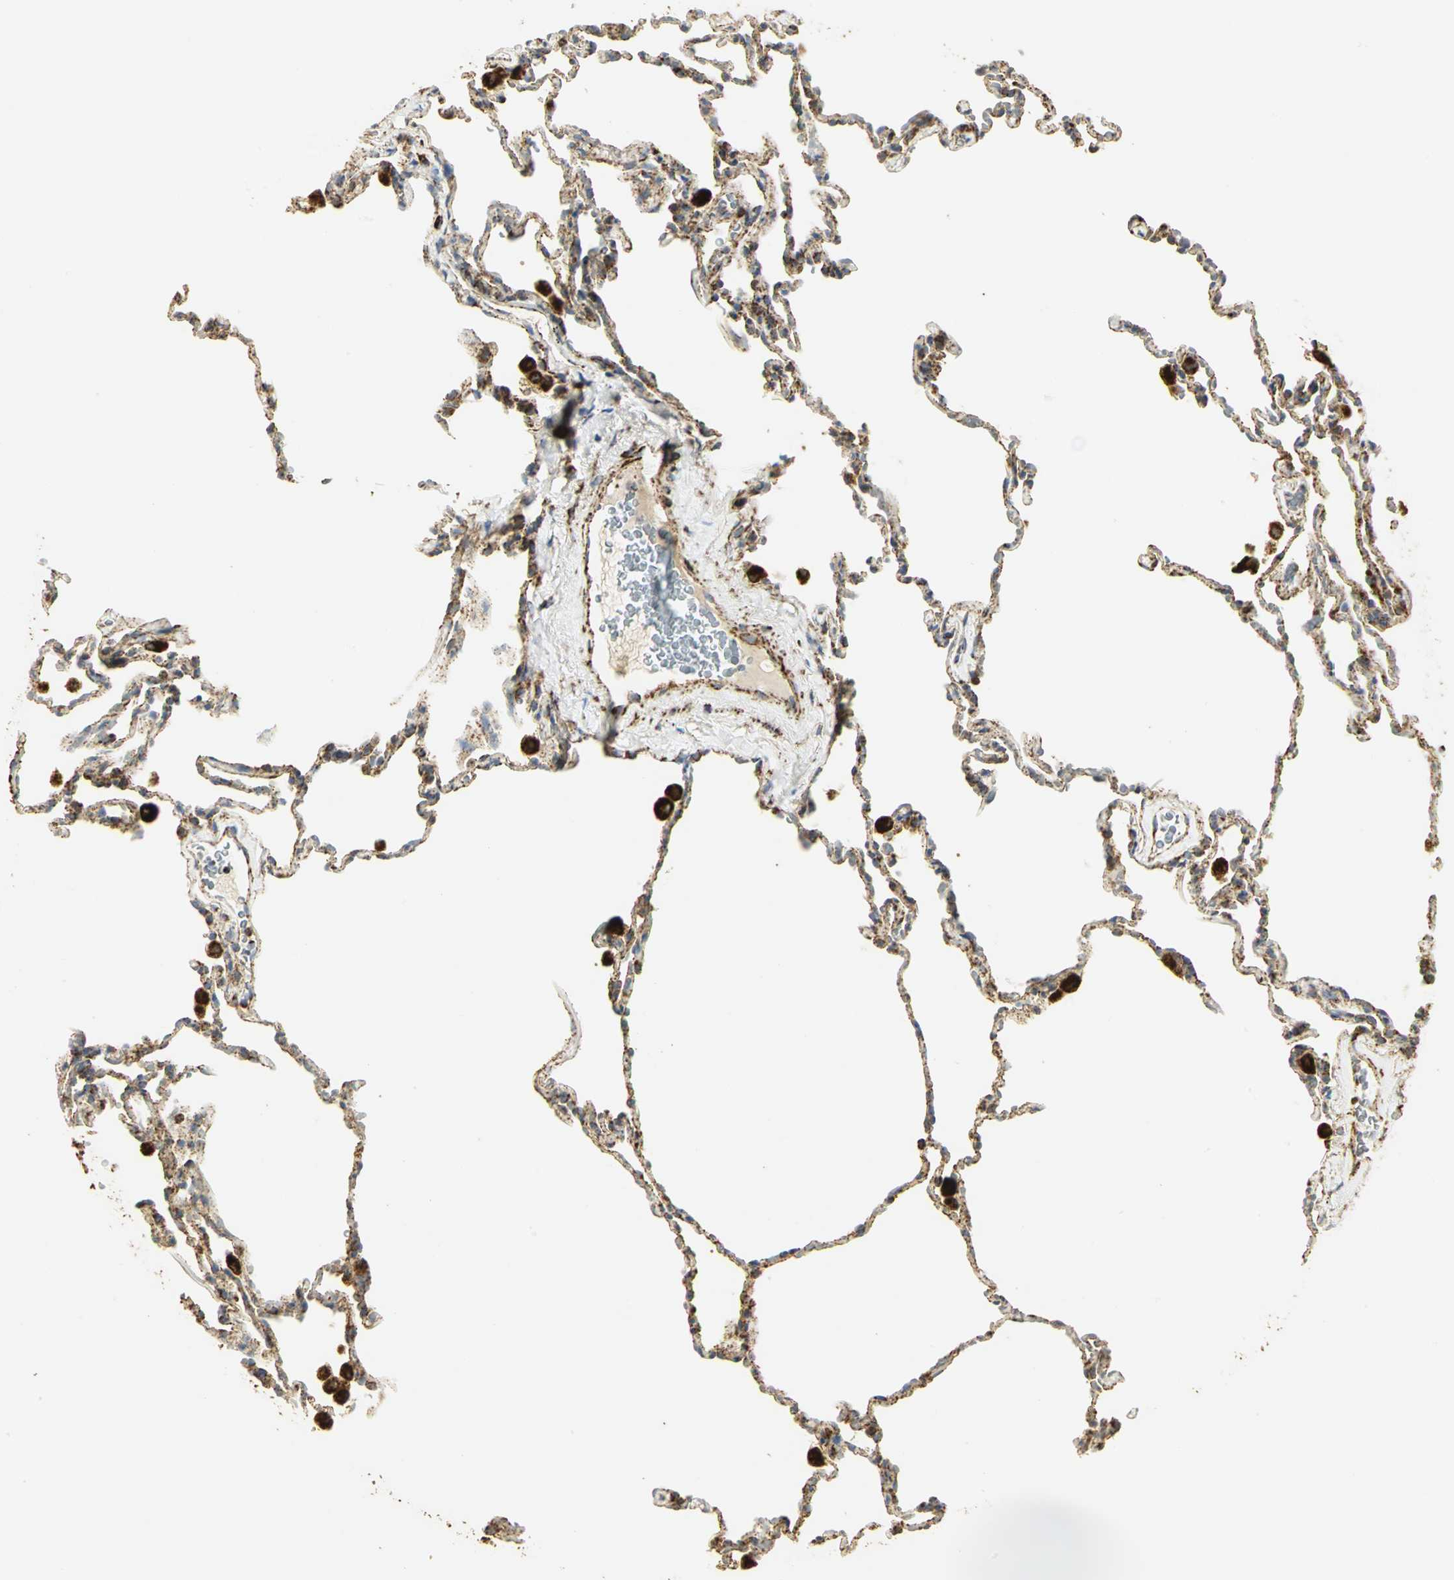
{"staining": {"intensity": "strong", "quantity": ">75%", "location": "cytoplasmic/membranous"}, "tissue": "lung", "cell_type": "Alveolar cells", "image_type": "normal", "snomed": [{"axis": "morphology", "description": "Normal tissue, NOS"}, {"axis": "morphology", "description": "Soft tissue tumor metastatic"}, {"axis": "topography", "description": "Lung"}], "caption": "DAB immunohistochemical staining of benign human lung displays strong cytoplasmic/membranous protein staining in approximately >75% of alveolar cells.", "gene": "VDAC1", "patient": {"sex": "male", "age": 59}}